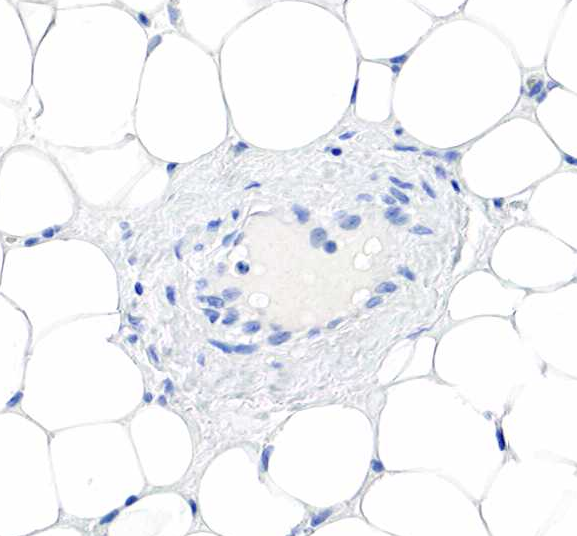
{"staining": {"intensity": "negative", "quantity": "none", "location": "none"}, "tissue": "breast cancer", "cell_type": "Tumor cells", "image_type": "cancer", "snomed": [{"axis": "morphology", "description": "Duct carcinoma"}, {"axis": "topography", "description": "Breast"}], "caption": "High magnification brightfield microscopy of breast intraductal carcinoma stained with DAB (brown) and counterstained with hematoxylin (blue): tumor cells show no significant staining.", "gene": "SST", "patient": {"sex": "female", "age": 68}}